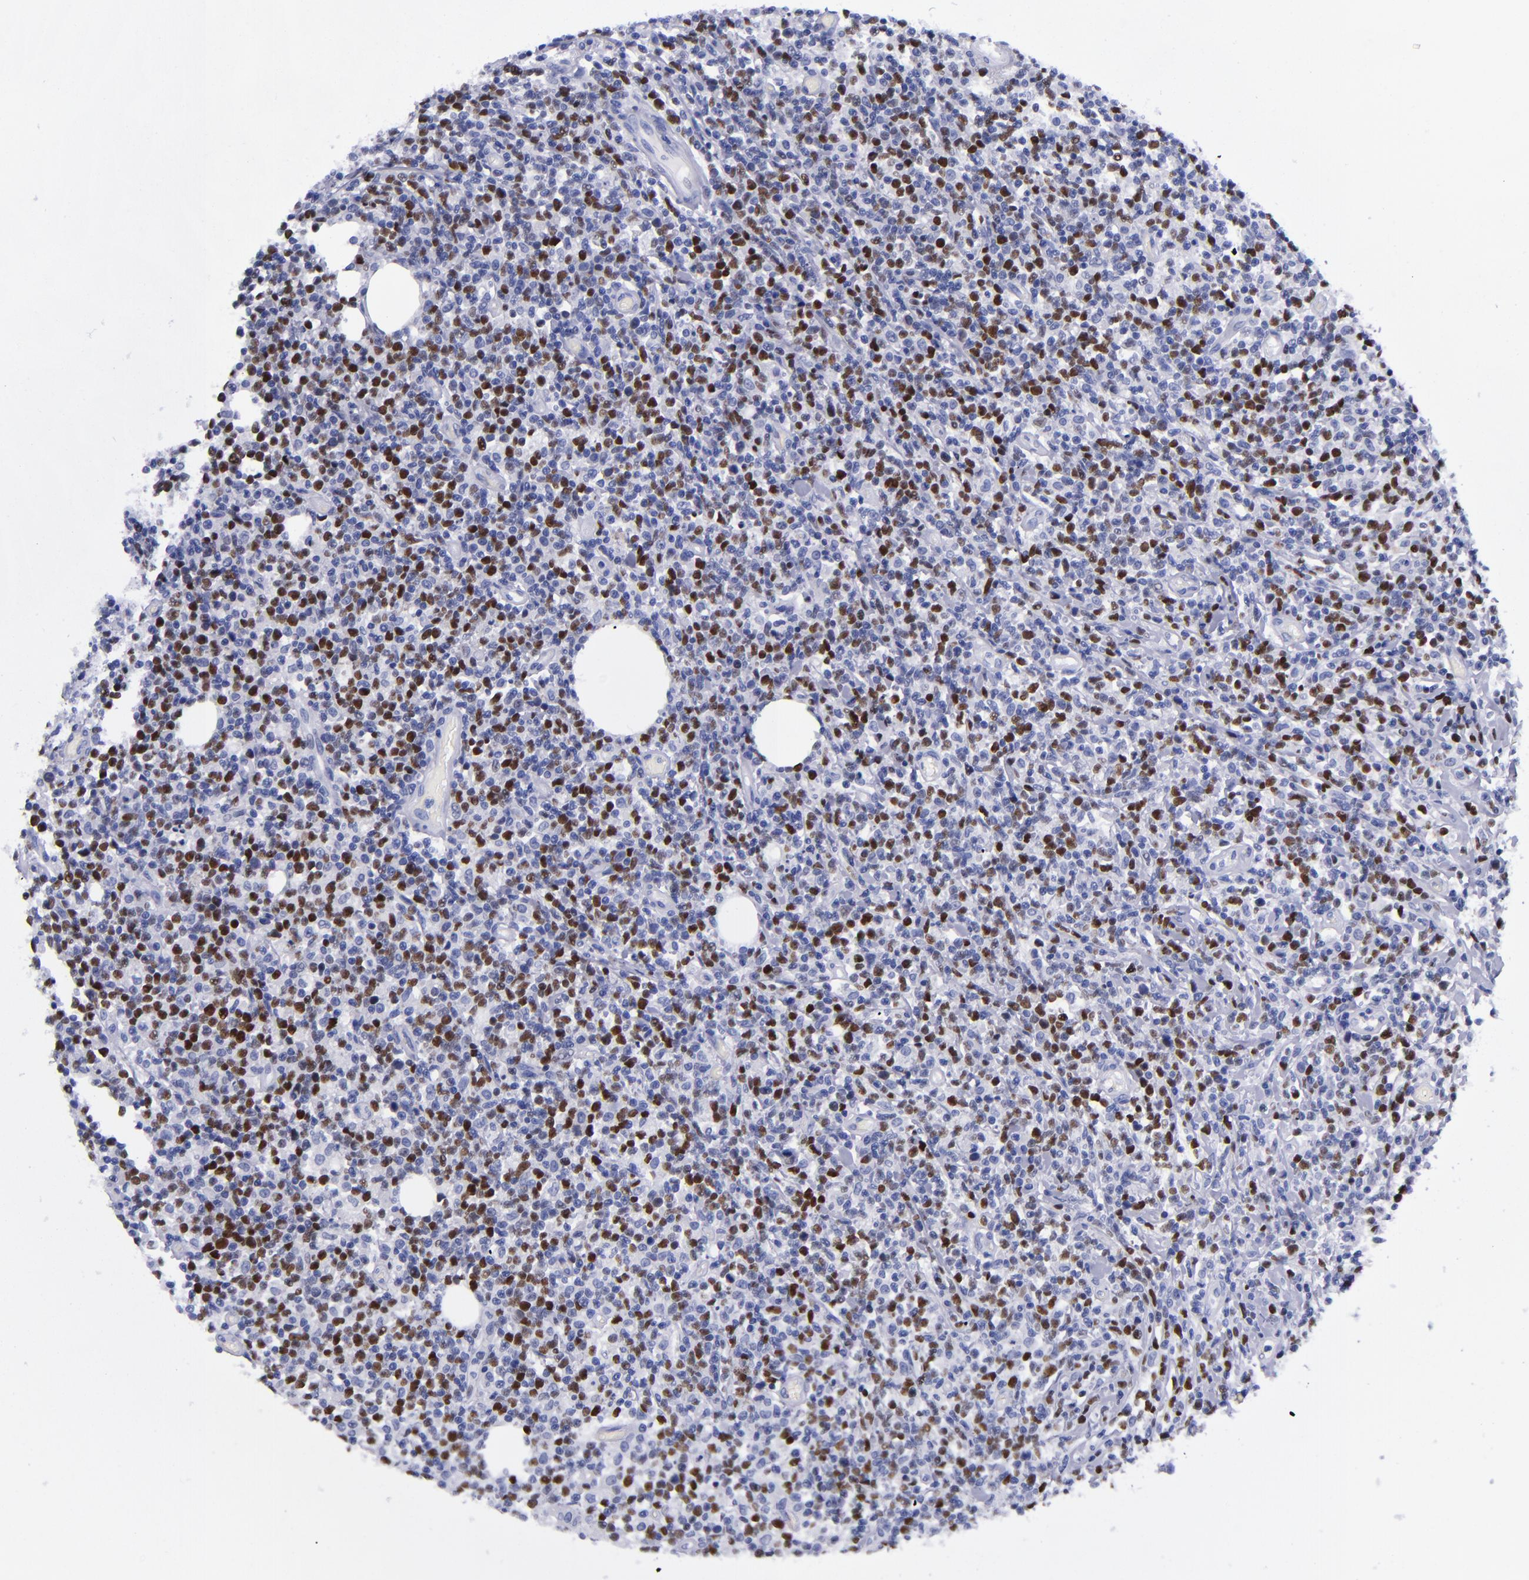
{"staining": {"intensity": "strong", "quantity": "25%-75%", "location": "nuclear"}, "tissue": "lymphoma", "cell_type": "Tumor cells", "image_type": "cancer", "snomed": [{"axis": "morphology", "description": "Malignant lymphoma, non-Hodgkin's type, High grade"}, {"axis": "topography", "description": "Colon"}], "caption": "High-grade malignant lymphoma, non-Hodgkin's type was stained to show a protein in brown. There is high levels of strong nuclear expression in approximately 25%-75% of tumor cells.", "gene": "MCM7", "patient": {"sex": "male", "age": 82}}